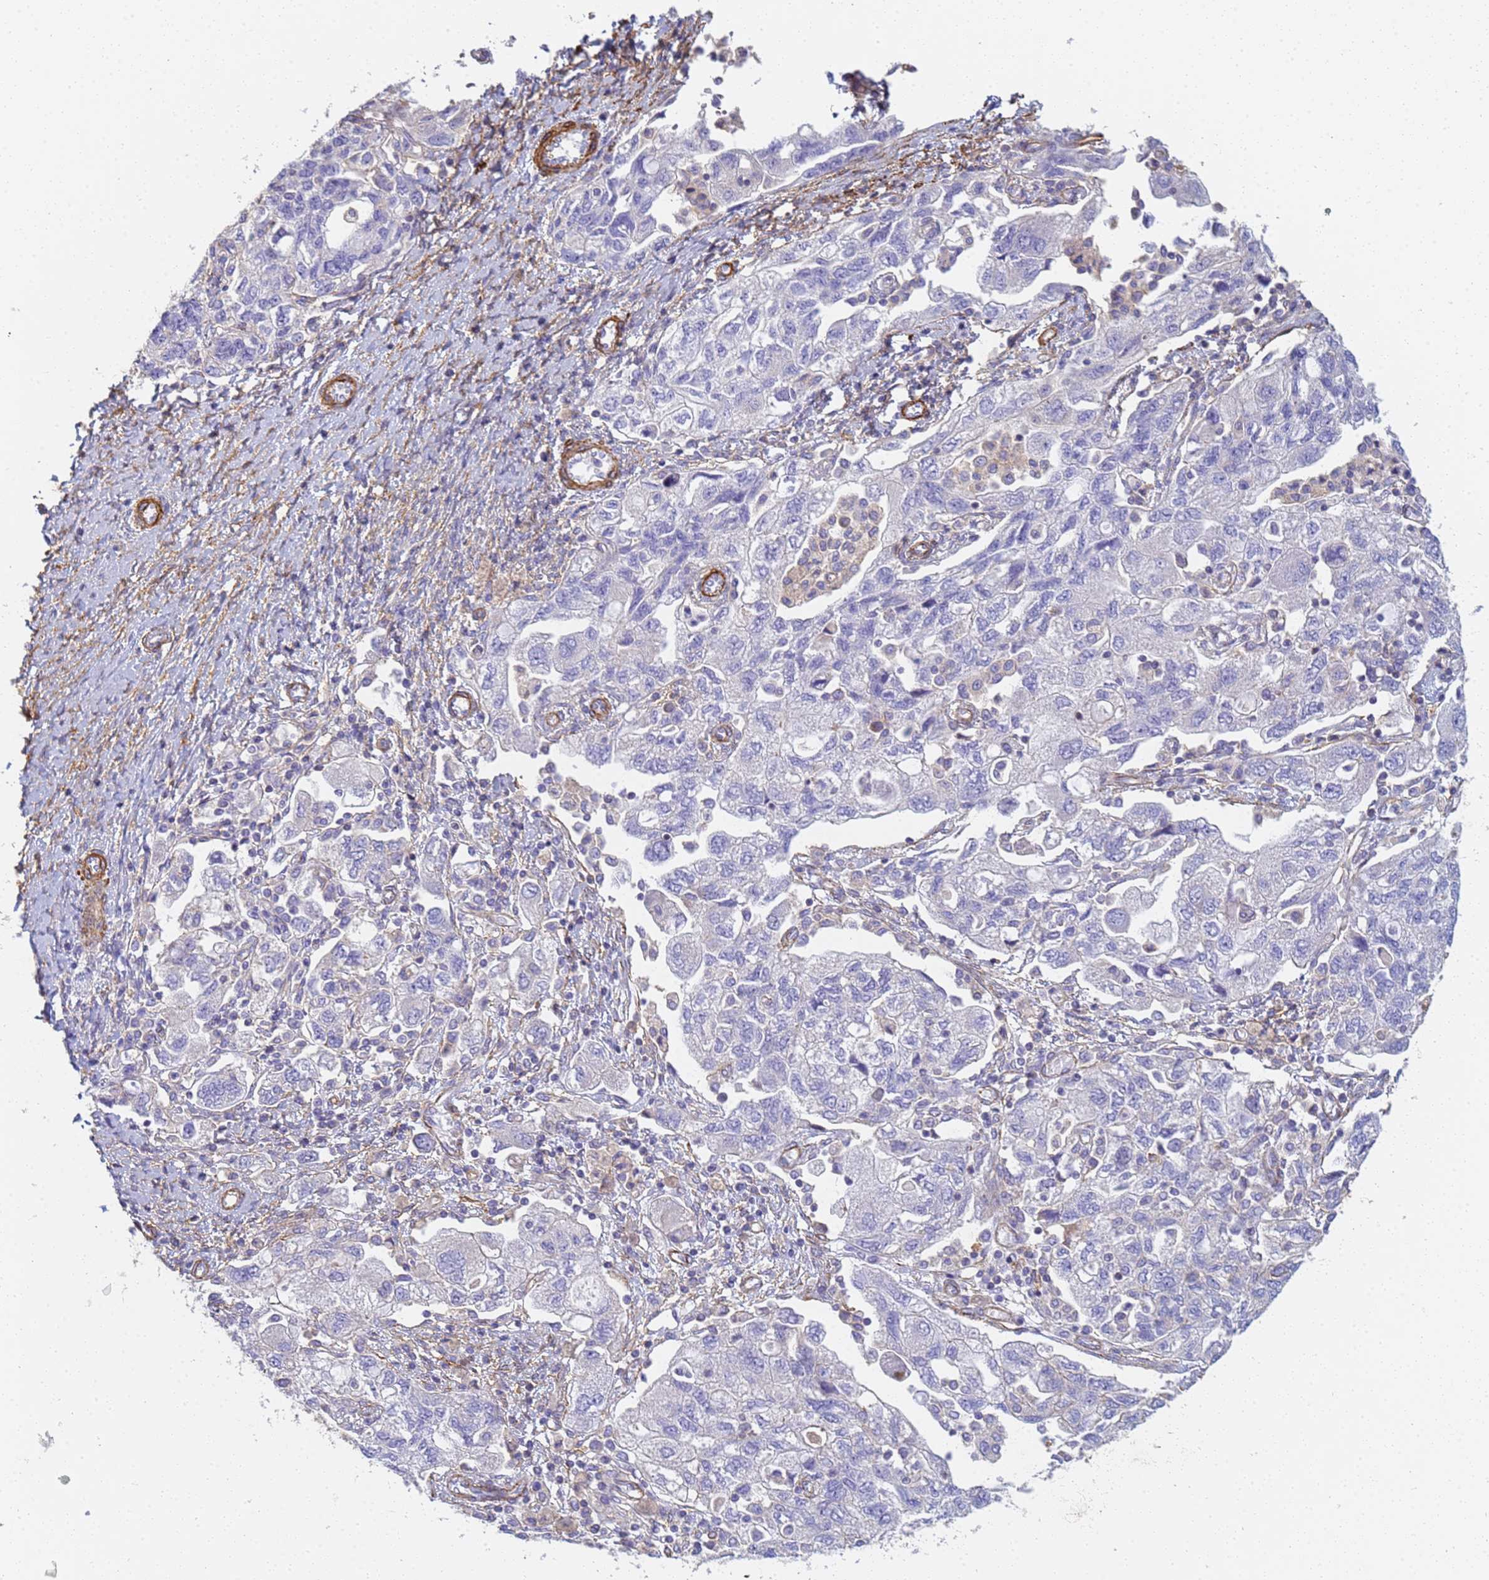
{"staining": {"intensity": "negative", "quantity": "none", "location": "none"}, "tissue": "ovarian cancer", "cell_type": "Tumor cells", "image_type": "cancer", "snomed": [{"axis": "morphology", "description": "Carcinoma, NOS"}, {"axis": "morphology", "description": "Cystadenocarcinoma, serous, NOS"}, {"axis": "topography", "description": "Ovary"}], "caption": "A high-resolution photomicrograph shows immunohistochemistry (IHC) staining of ovarian cancer (serous cystadenocarcinoma), which reveals no significant staining in tumor cells. Nuclei are stained in blue.", "gene": "TPM1", "patient": {"sex": "female", "age": 69}}